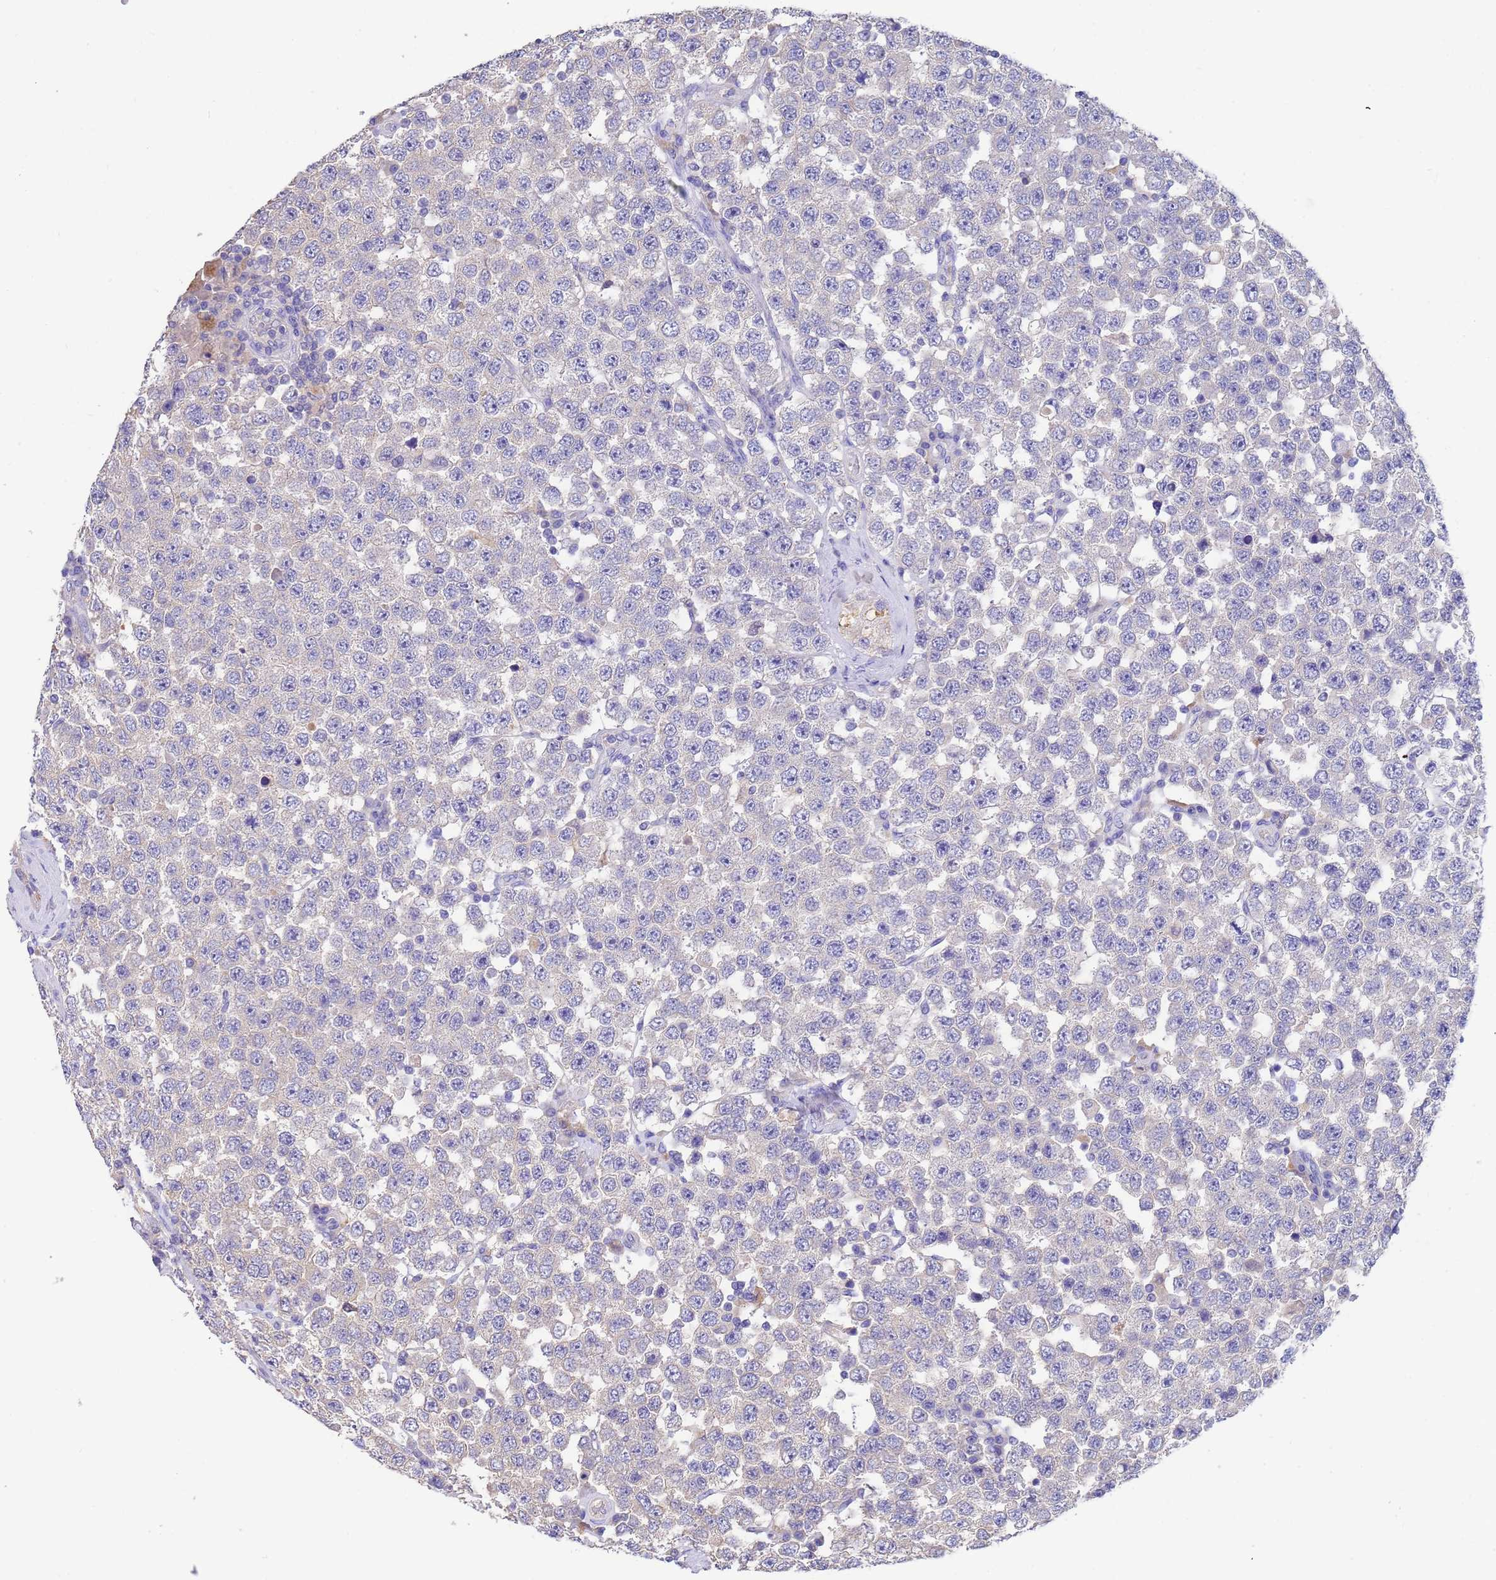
{"staining": {"intensity": "negative", "quantity": "none", "location": "none"}, "tissue": "testis cancer", "cell_type": "Tumor cells", "image_type": "cancer", "snomed": [{"axis": "morphology", "description": "Seminoma, NOS"}, {"axis": "topography", "description": "Testis"}], "caption": "An immunohistochemistry (IHC) image of testis cancer is shown. There is no staining in tumor cells of testis cancer. (DAB immunohistochemistry (IHC) with hematoxylin counter stain).", "gene": "SRL", "patient": {"sex": "male", "age": 28}}